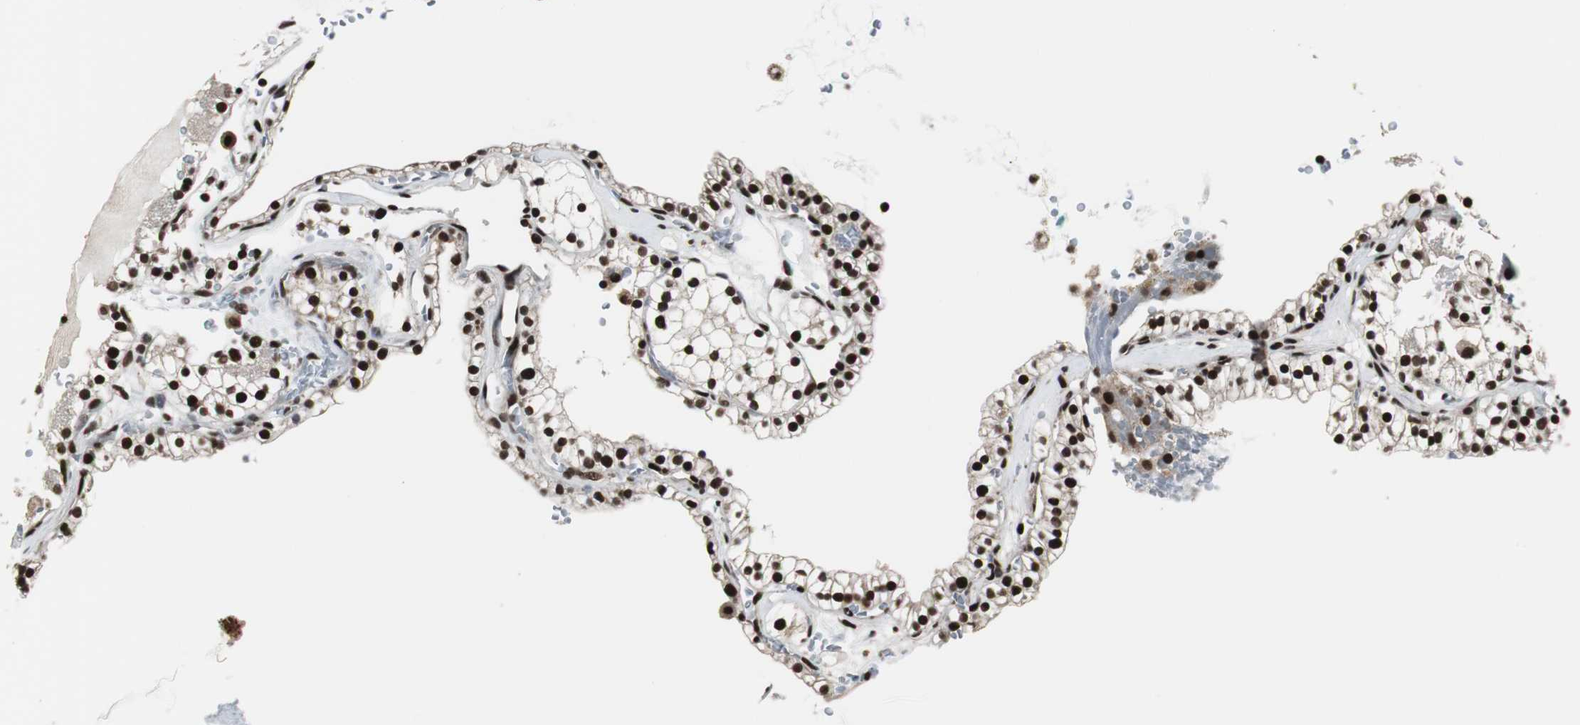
{"staining": {"intensity": "strong", "quantity": ">75%", "location": "nuclear"}, "tissue": "renal cancer", "cell_type": "Tumor cells", "image_type": "cancer", "snomed": [{"axis": "morphology", "description": "Adenocarcinoma, NOS"}, {"axis": "topography", "description": "Kidney"}], "caption": "An image of human adenocarcinoma (renal) stained for a protein demonstrates strong nuclear brown staining in tumor cells.", "gene": "CDK9", "patient": {"sex": "female", "age": 41}}